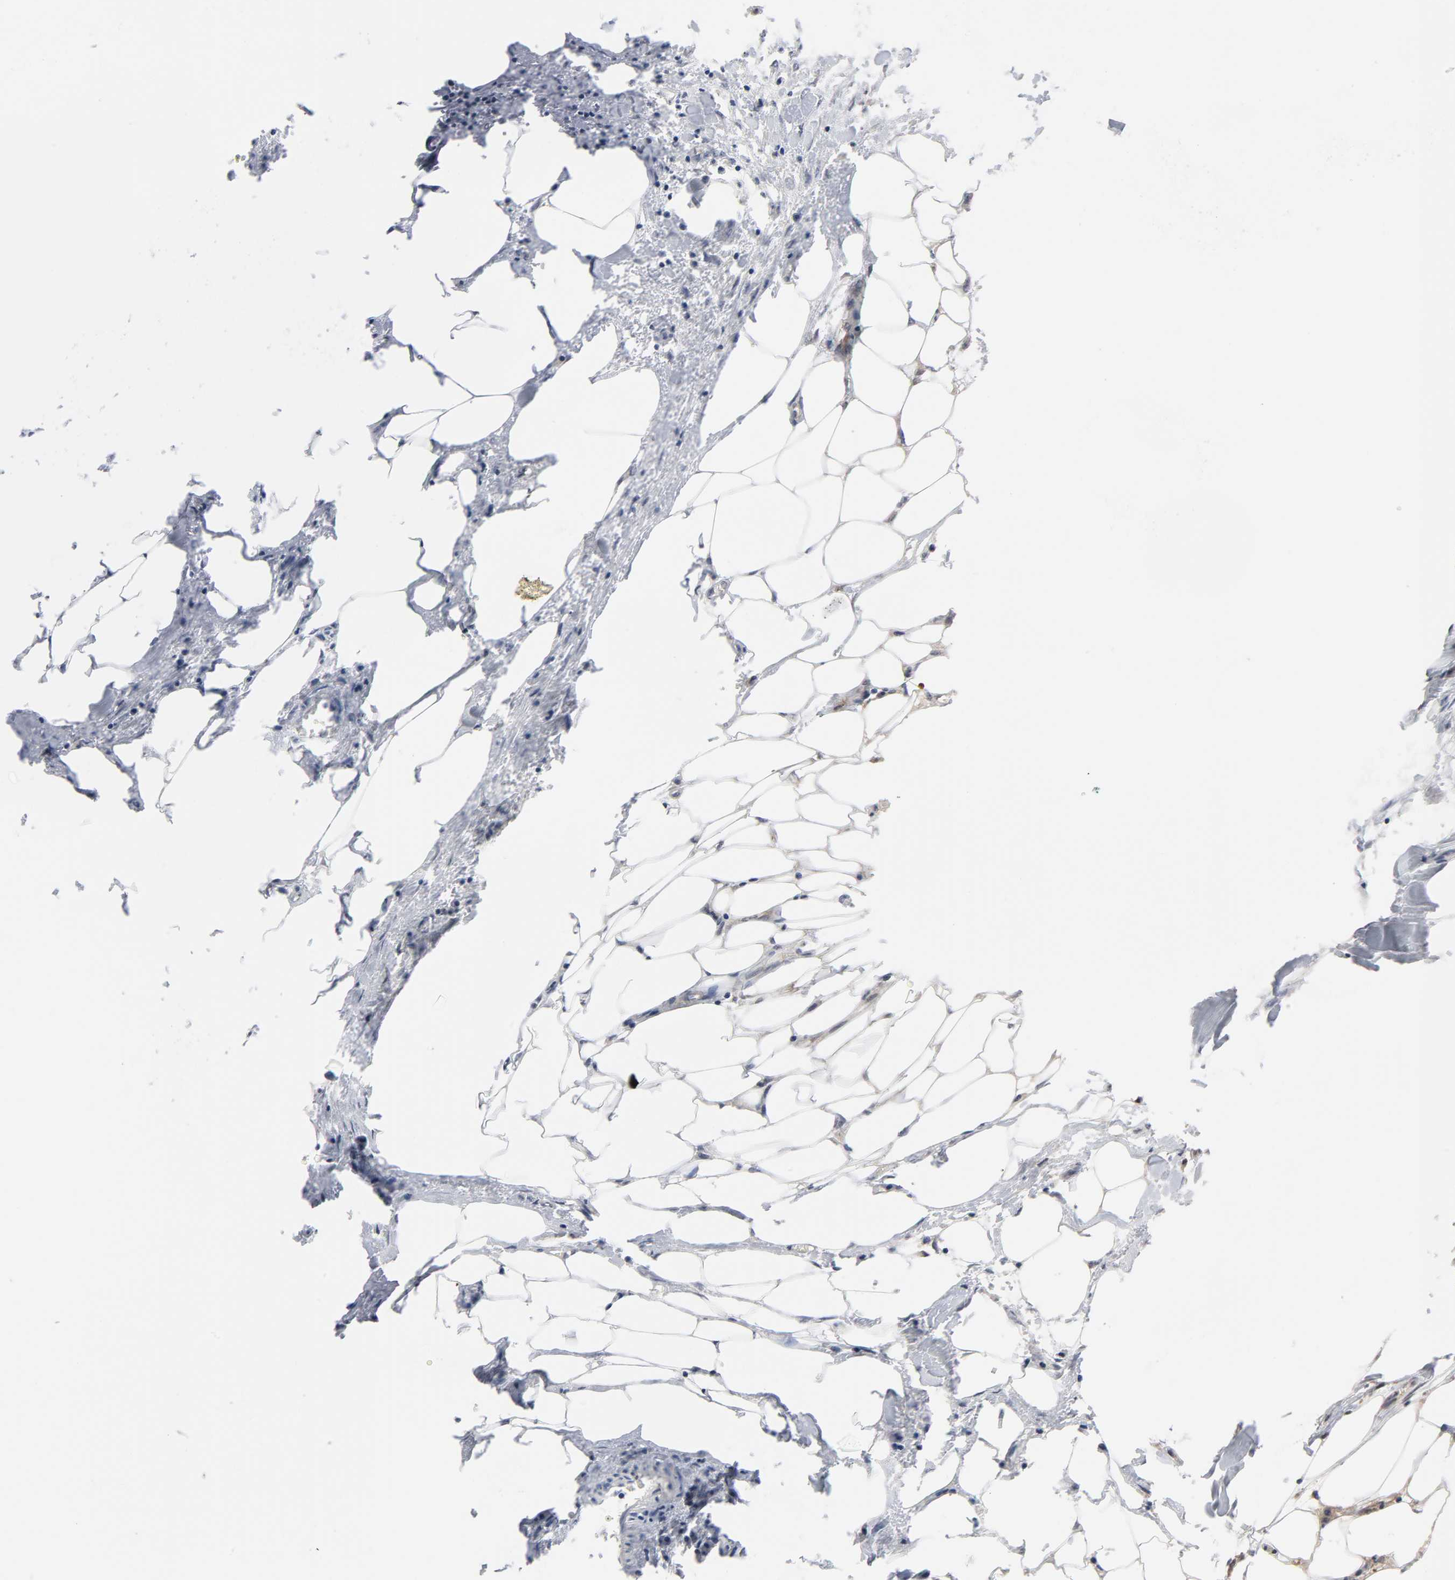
{"staining": {"intensity": "negative", "quantity": "none", "location": "none"}, "tissue": "colorectal cancer", "cell_type": "Tumor cells", "image_type": "cancer", "snomed": [{"axis": "morphology", "description": "Adenocarcinoma, NOS"}, {"axis": "topography", "description": "Colon"}], "caption": "Protein analysis of colorectal adenocarcinoma exhibits no significant staining in tumor cells.", "gene": "PRDX1", "patient": {"sex": "female", "age": 55}}